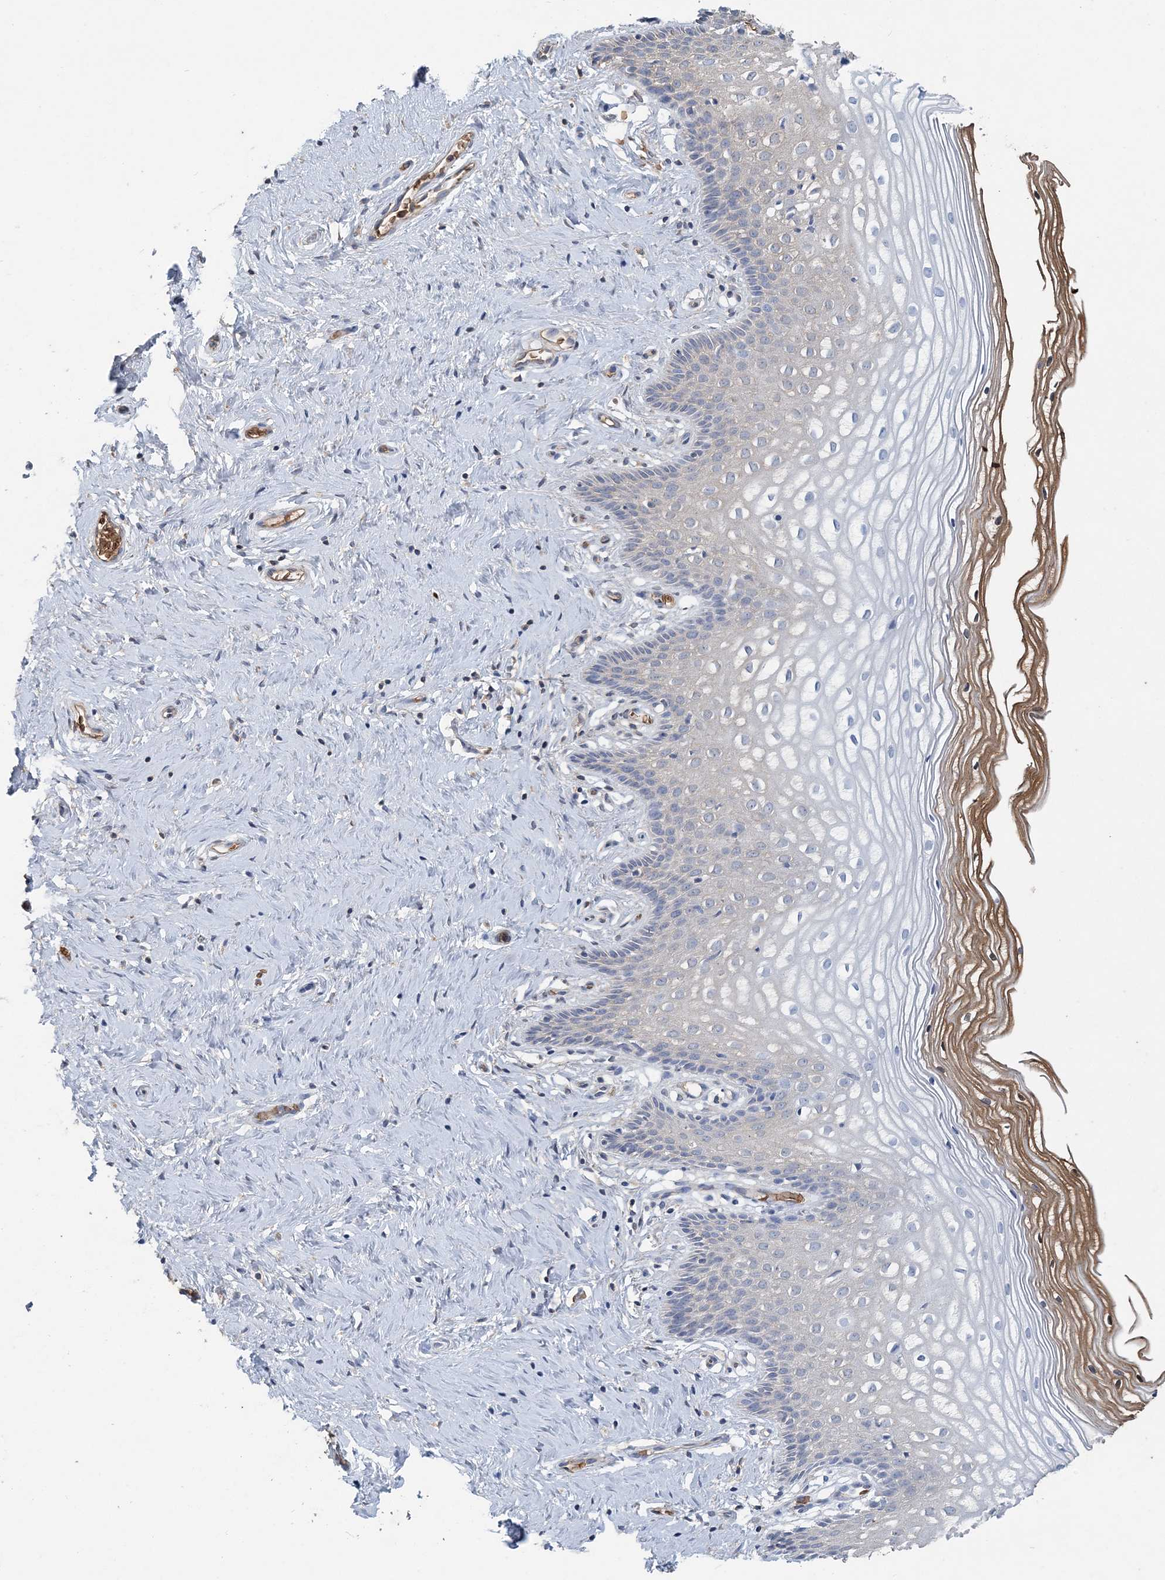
{"staining": {"intensity": "weak", "quantity": "<25%", "location": "cytoplasmic/membranous"}, "tissue": "cervix", "cell_type": "Glandular cells", "image_type": "normal", "snomed": [{"axis": "morphology", "description": "Normal tissue, NOS"}, {"axis": "topography", "description": "Cervix"}], "caption": "IHC photomicrograph of unremarkable cervix: human cervix stained with DAB (3,3'-diaminobenzidine) shows no significant protein staining in glandular cells. (Stains: DAB IHC with hematoxylin counter stain, Microscopy: brightfield microscopy at high magnification).", "gene": "HBD", "patient": {"sex": "female", "age": 33}}